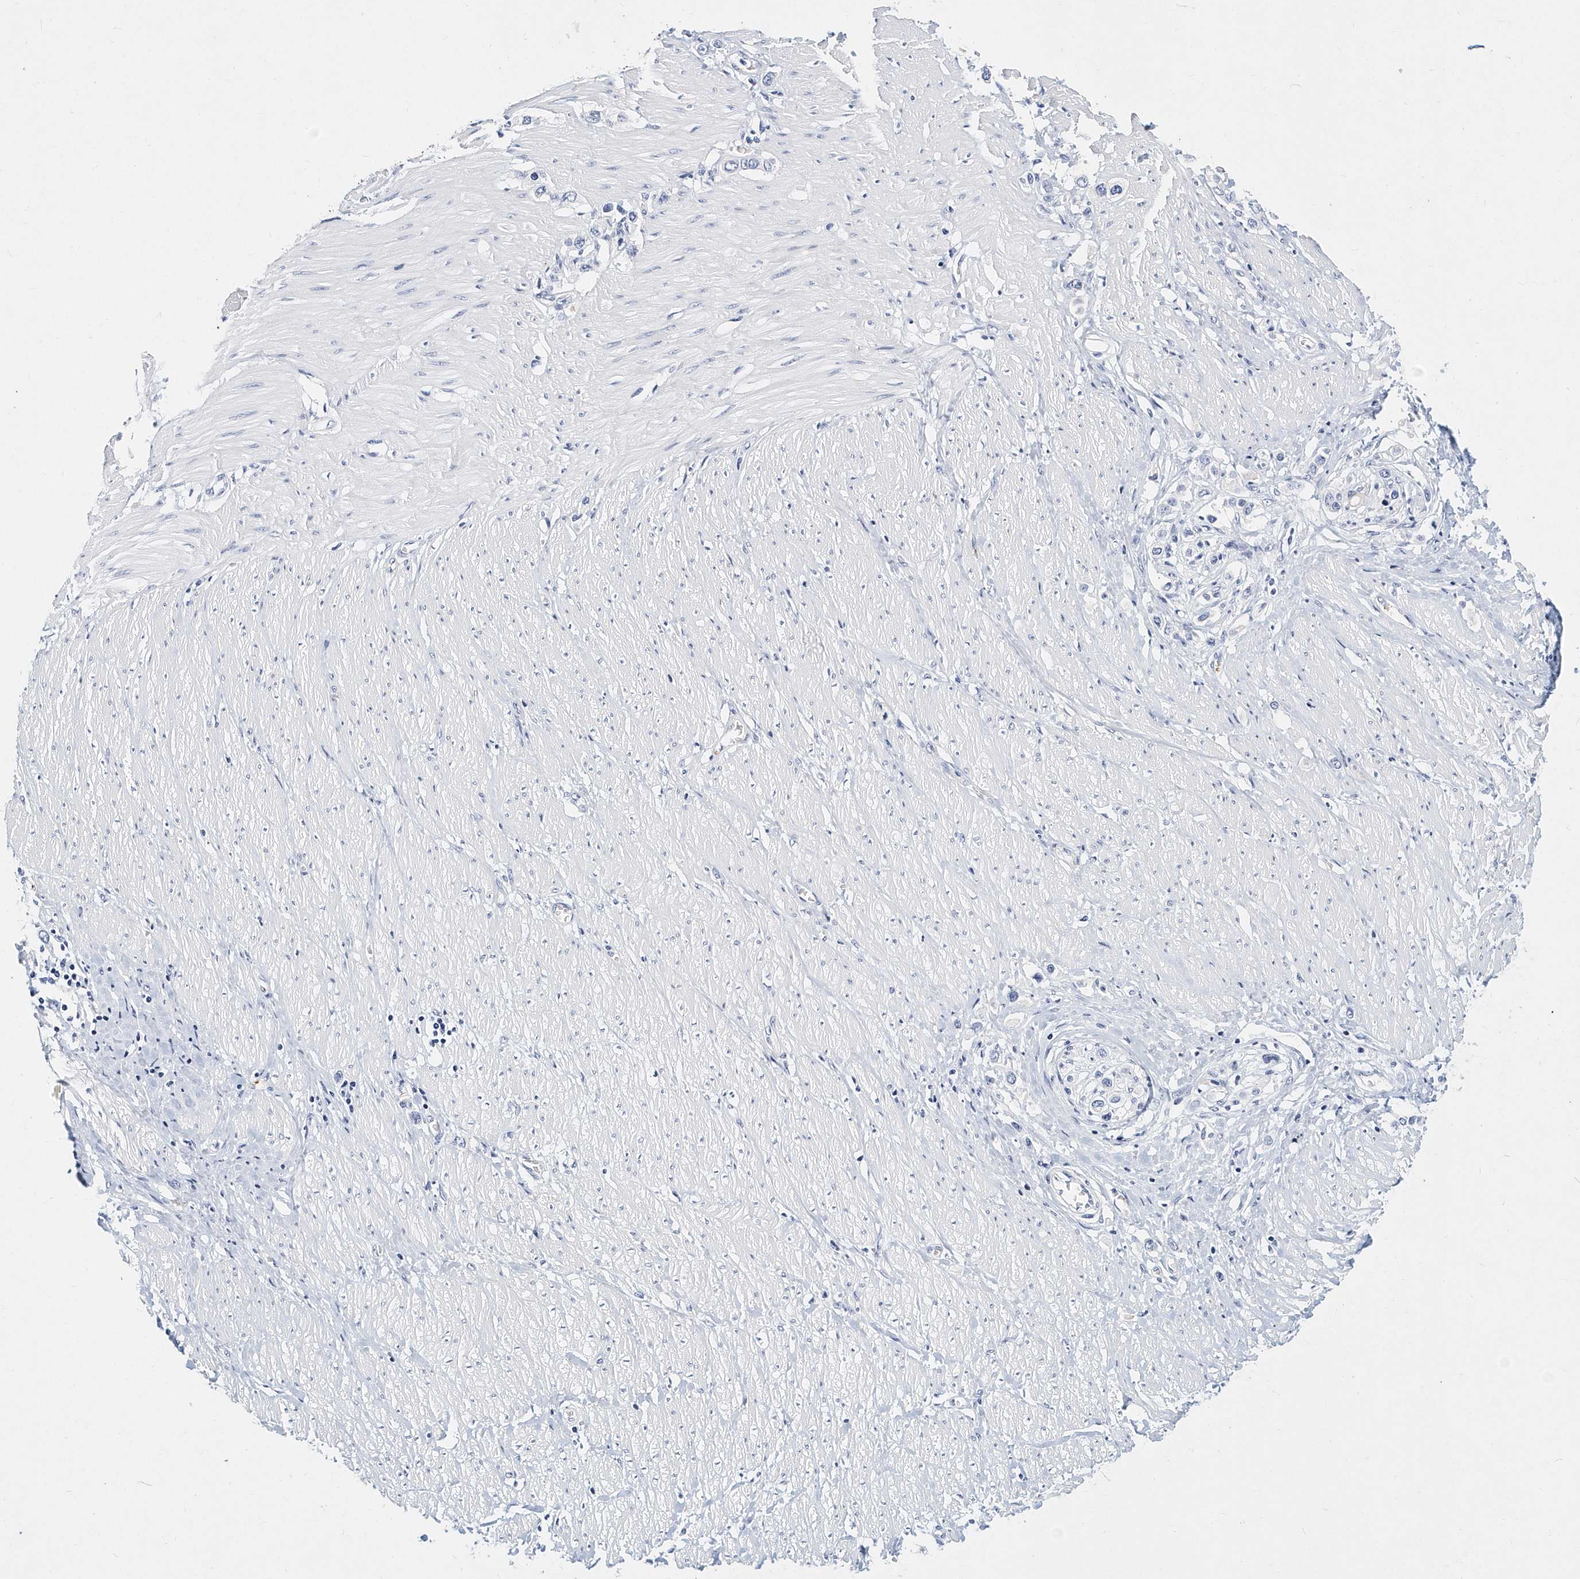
{"staining": {"intensity": "negative", "quantity": "none", "location": "none"}, "tissue": "stomach cancer", "cell_type": "Tumor cells", "image_type": "cancer", "snomed": [{"axis": "morphology", "description": "Normal tissue, NOS"}, {"axis": "morphology", "description": "Adenocarcinoma, NOS"}, {"axis": "topography", "description": "Stomach, upper"}, {"axis": "topography", "description": "Stomach"}], "caption": "A histopathology image of adenocarcinoma (stomach) stained for a protein exhibits no brown staining in tumor cells. (Brightfield microscopy of DAB (3,3'-diaminobenzidine) immunohistochemistry (IHC) at high magnification).", "gene": "ITGA2B", "patient": {"sex": "female", "age": 65}}